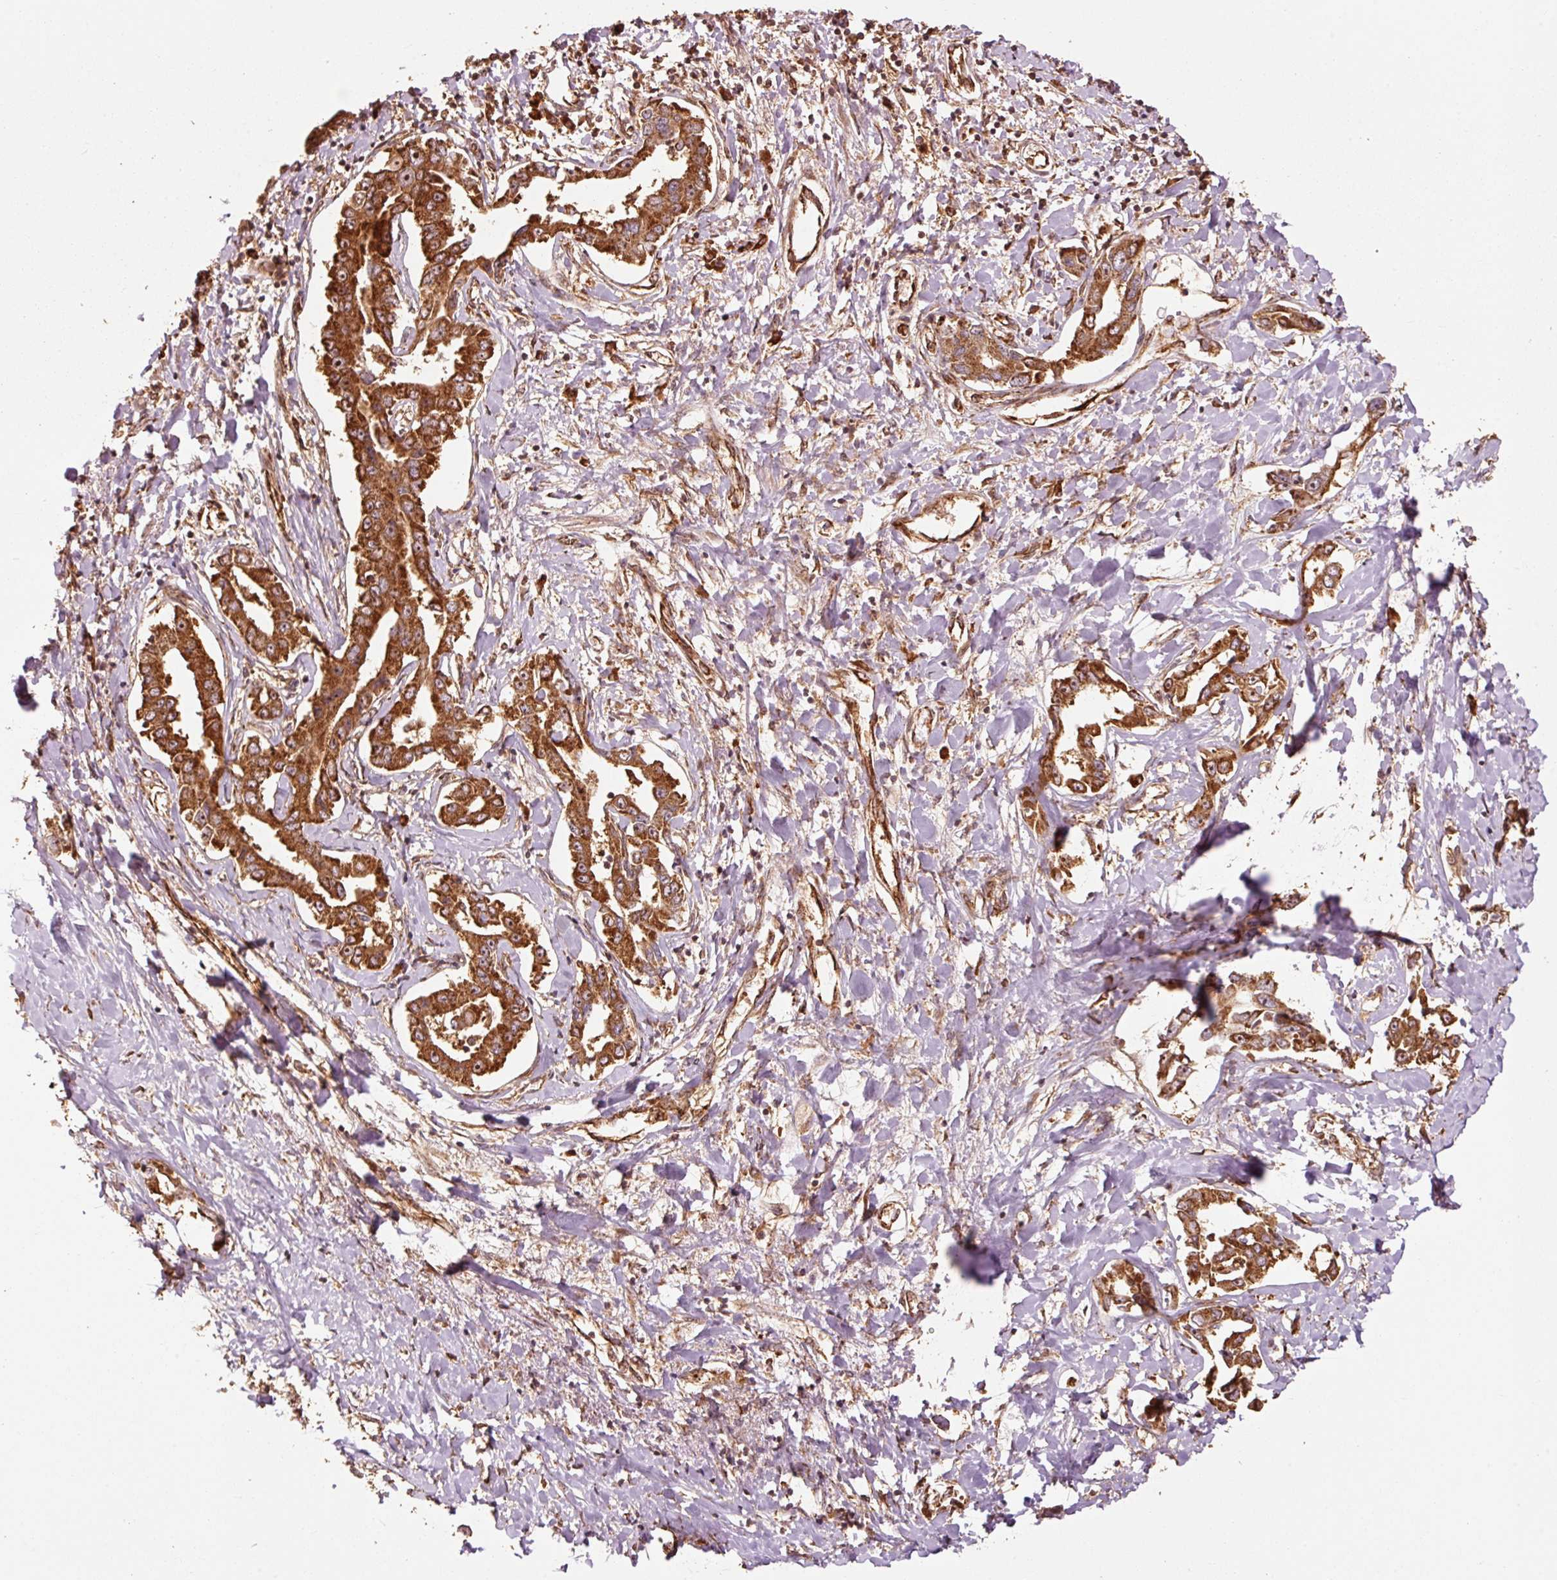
{"staining": {"intensity": "strong", "quantity": ">75%", "location": "cytoplasmic/membranous"}, "tissue": "liver cancer", "cell_type": "Tumor cells", "image_type": "cancer", "snomed": [{"axis": "morphology", "description": "Cholangiocarcinoma"}, {"axis": "topography", "description": "Liver"}], "caption": "Strong cytoplasmic/membranous protein positivity is seen in about >75% of tumor cells in liver cholangiocarcinoma. Using DAB (brown) and hematoxylin (blue) stains, captured at high magnification using brightfield microscopy.", "gene": "MRPL16", "patient": {"sex": "male", "age": 59}}